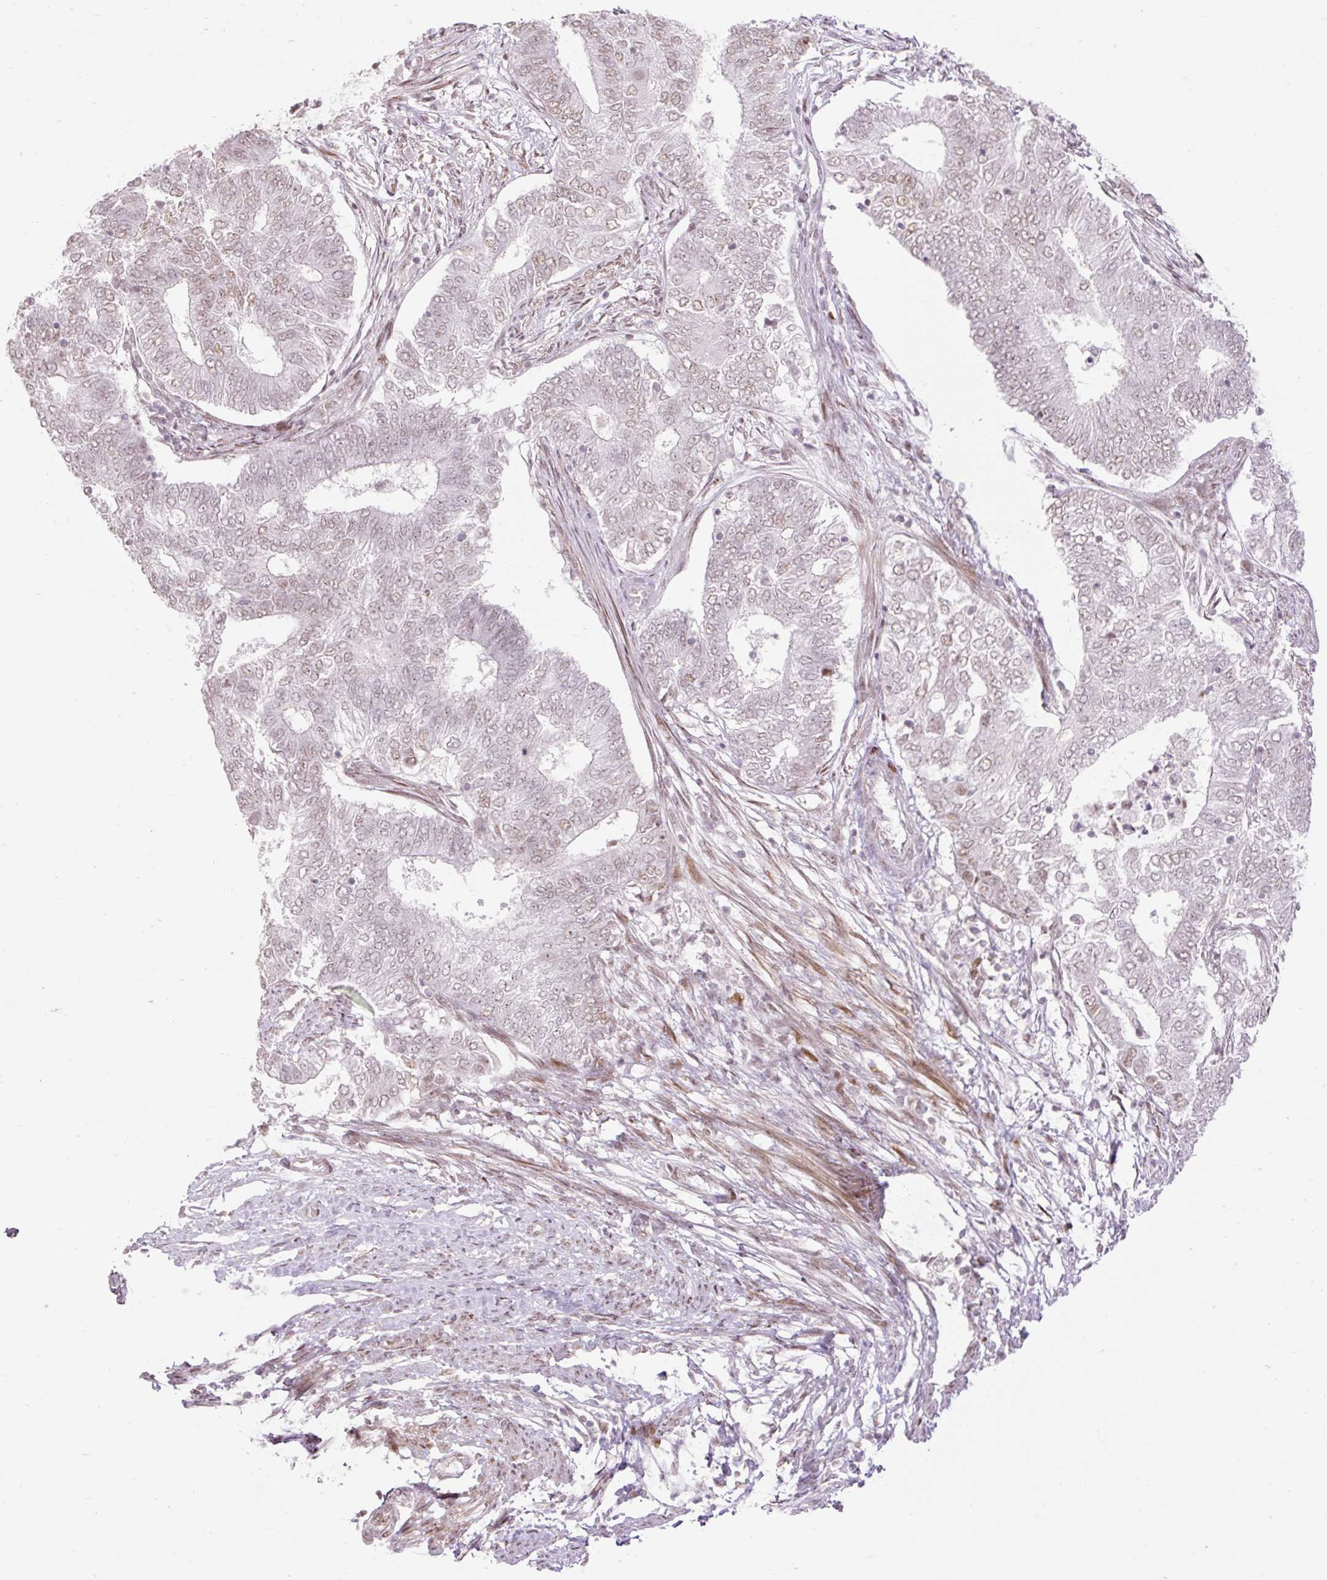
{"staining": {"intensity": "weak", "quantity": "25%-75%", "location": "nuclear"}, "tissue": "endometrial cancer", "cell_type": "Tumor cells", "image_type": "cancer", "snomed": [{"axis": "morphology", "description": "Adenocarcinoma, NOS"}, {"axis": "topography", "description": "Endometrium"}], "caption": "Endometrial adenocarcinoma stained for a protein (brown) exhibits weak nuclear positive staining in about 25%-75% of tumor cells.", "gene": "RIPPLY3", "patient": {"sex": "female", "age": 62}}